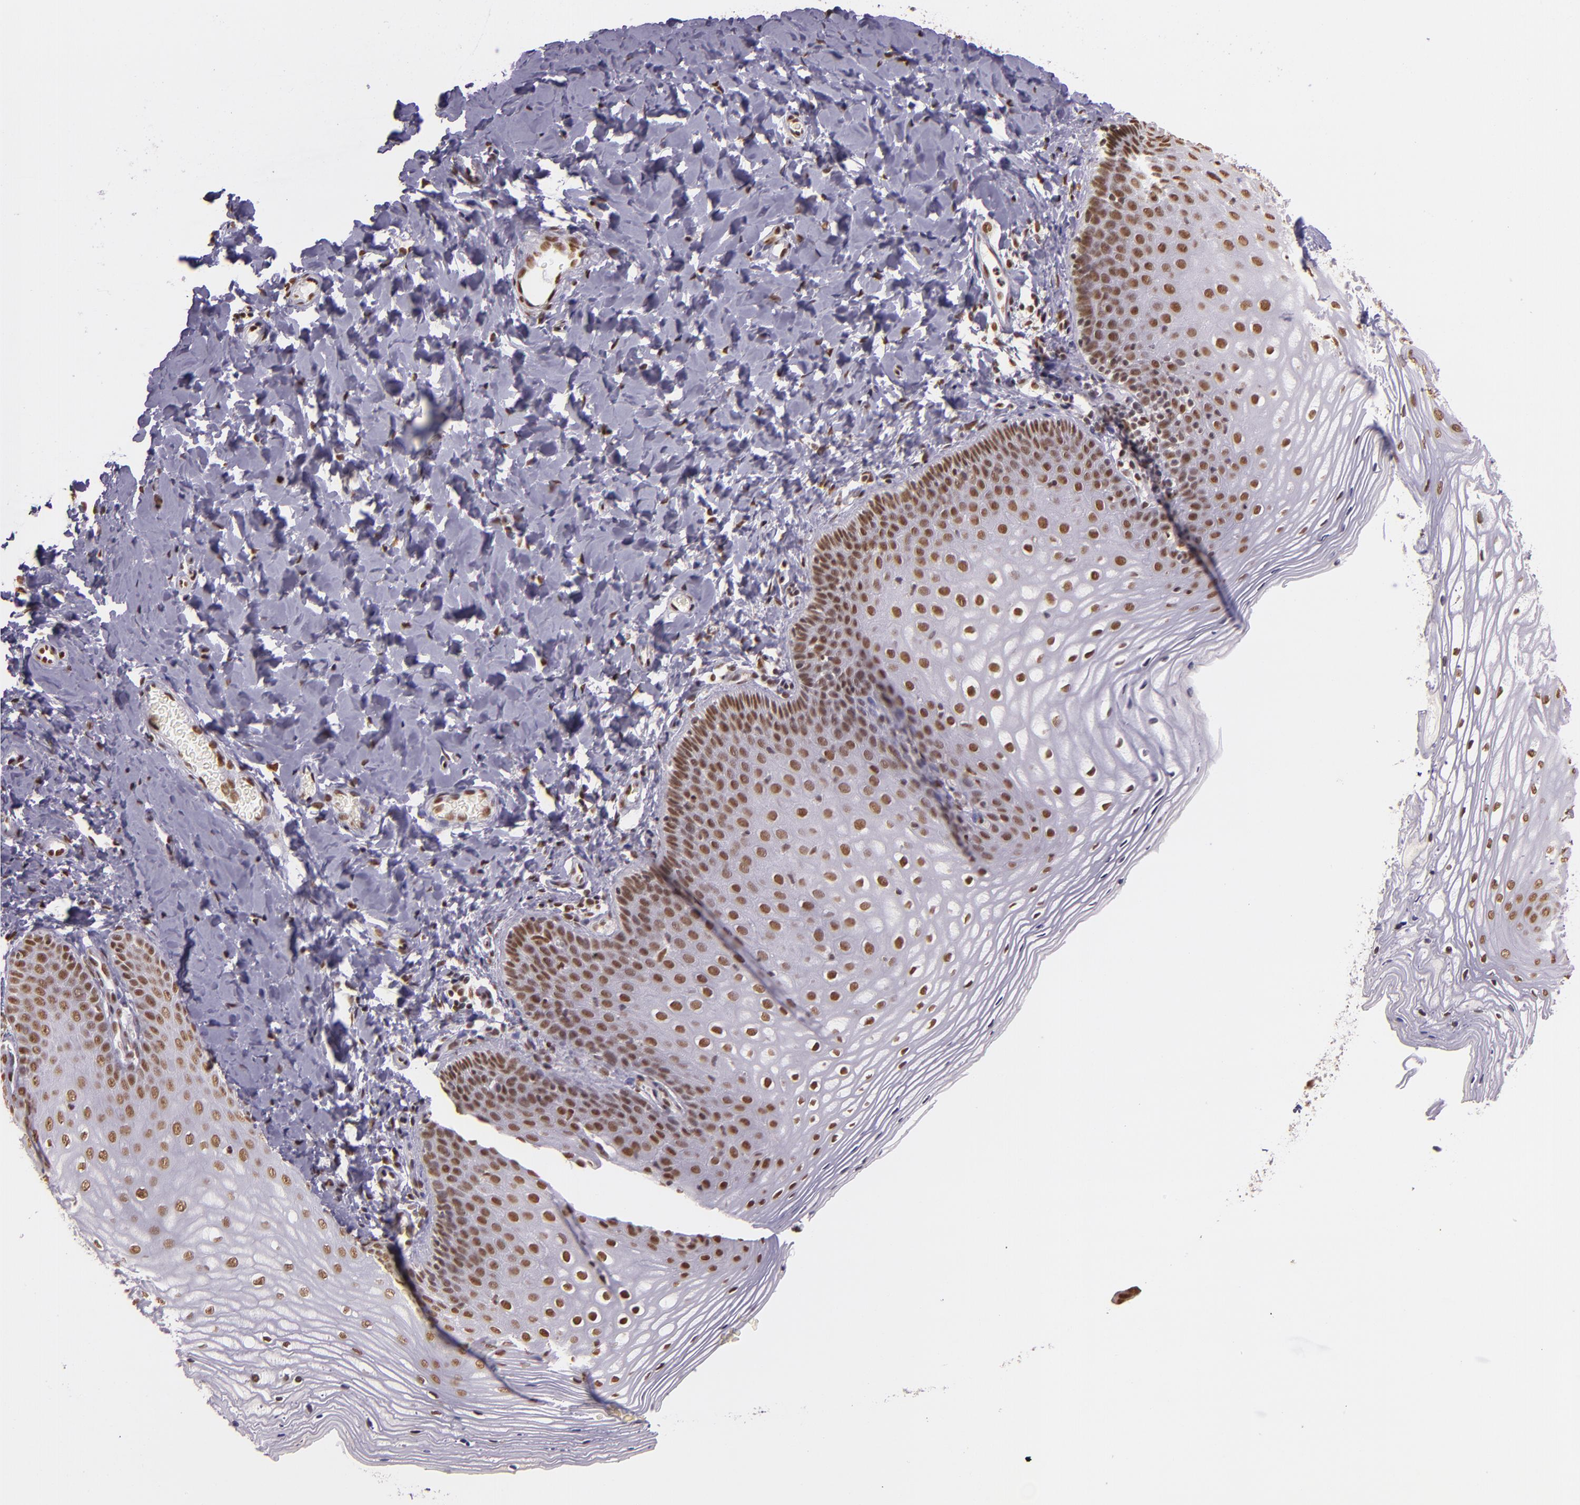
{"staining": {"intensity": "moderate", "quantity": ">75%", "location": "nuclear"}, "tissue": "vagina", "cell_type": "Squamous epithelial cells", "image_type": "normal", "snomed": [{"axis": "morphology", "description": "Normal tissue, NOS"}, {"axis": "topography", "description": "Vagina"}], "caption": "Vagina stained with immunohistochemistry displays moderate nuclear expression in approximately >75% of squamous epithelial cells. The staining is performed using DAB (3,3'-diaminobenzidine) brown chromogen to label protein expression. The nuclei are counter-stained blue using hematoxylin.", "gene": "USF1", "patient": {"sex": "female", "age": 55}}